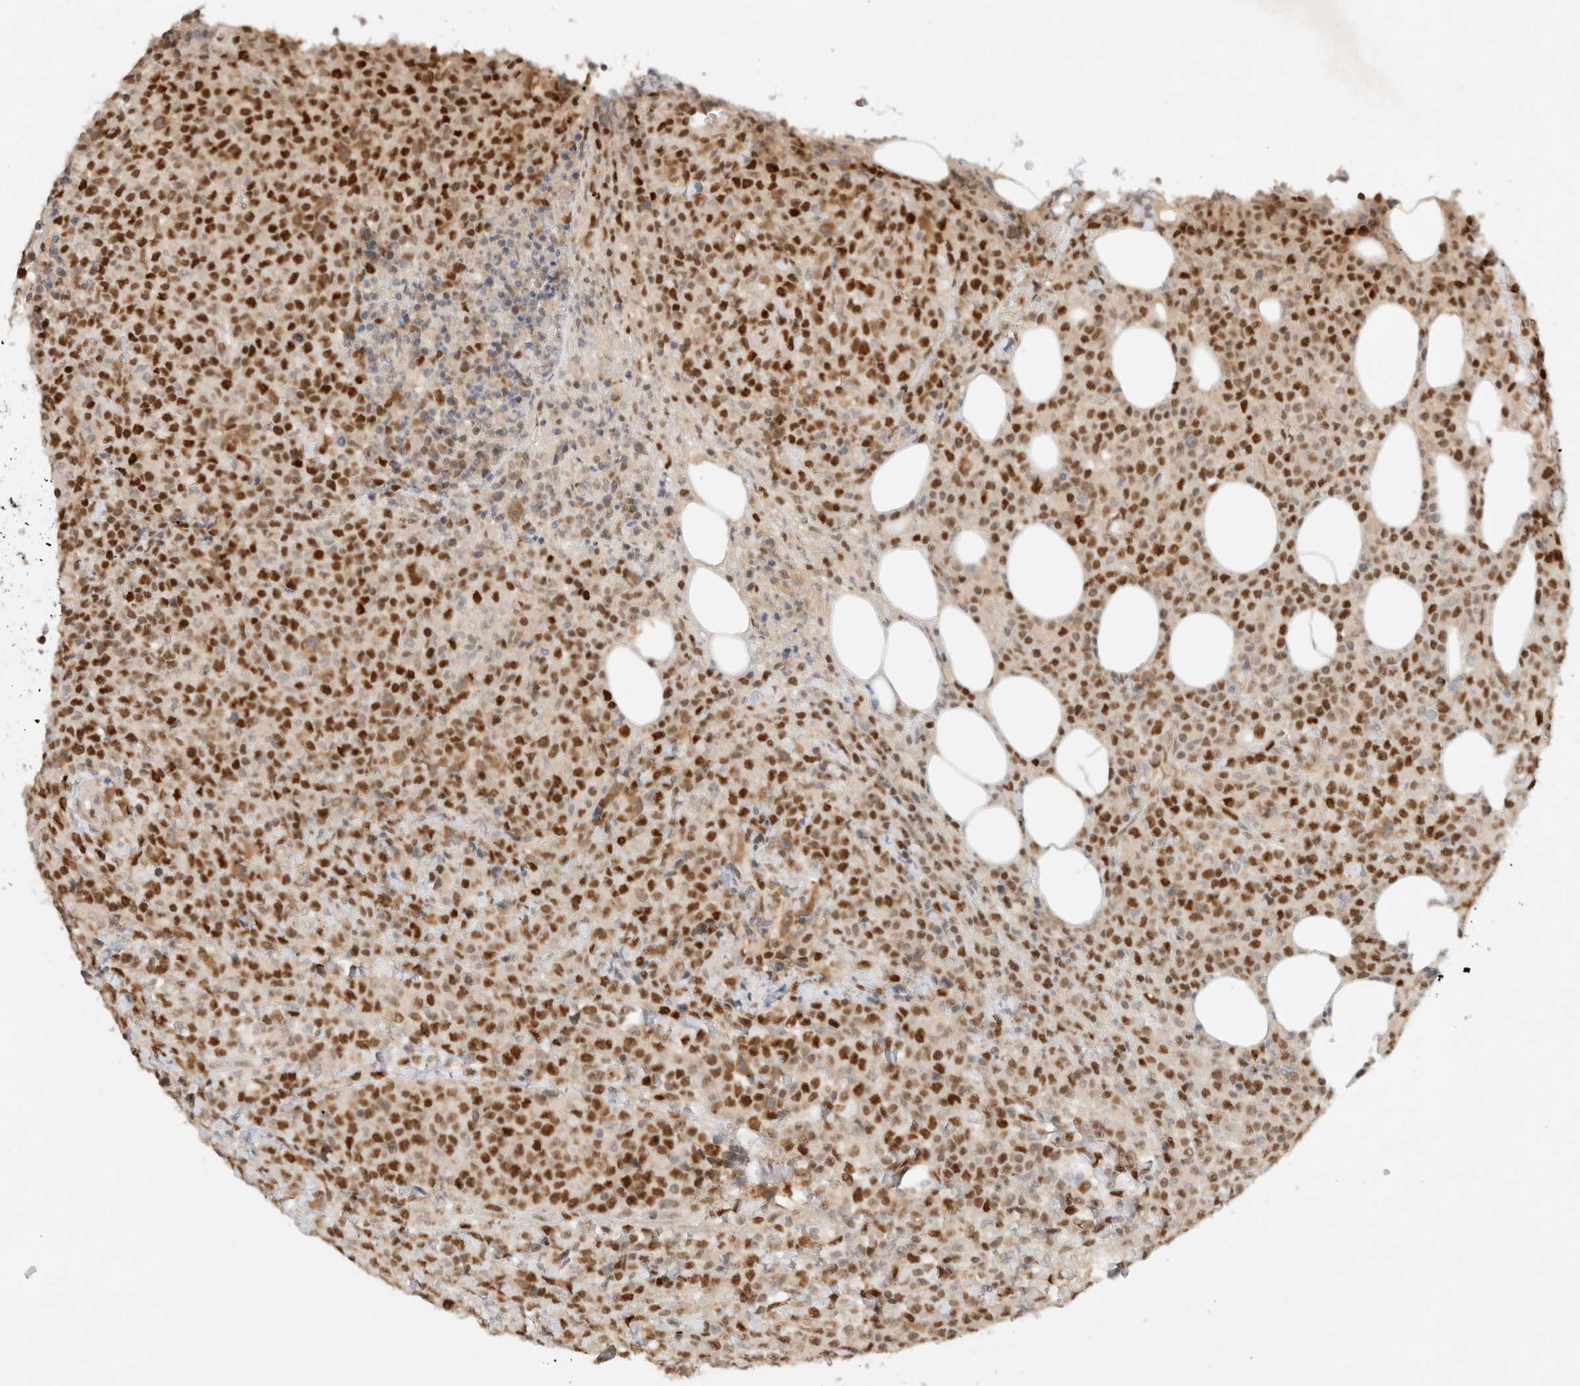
{"staining": {"intensity": "strong", "quantity": ">75%", "location": "nuclear"}, "tissue": "lymphoma", "cell_type": "Tumor cells", "image_type": "cancer", "snomed": [{"axis": "morphology", "description": "Malignant lymphoma, non-Hodgkin's type, High grade"}, {"axis": "topography", "description": "Lymph node"}], "caption": "High-power microscopy captured an immunohistochemistry image of lymphoma, revealing strong nuclear expression in approximately >75% of tumor cells.", "gene": "GTF2I", "patient": {"sex": "male", "age": 13}}